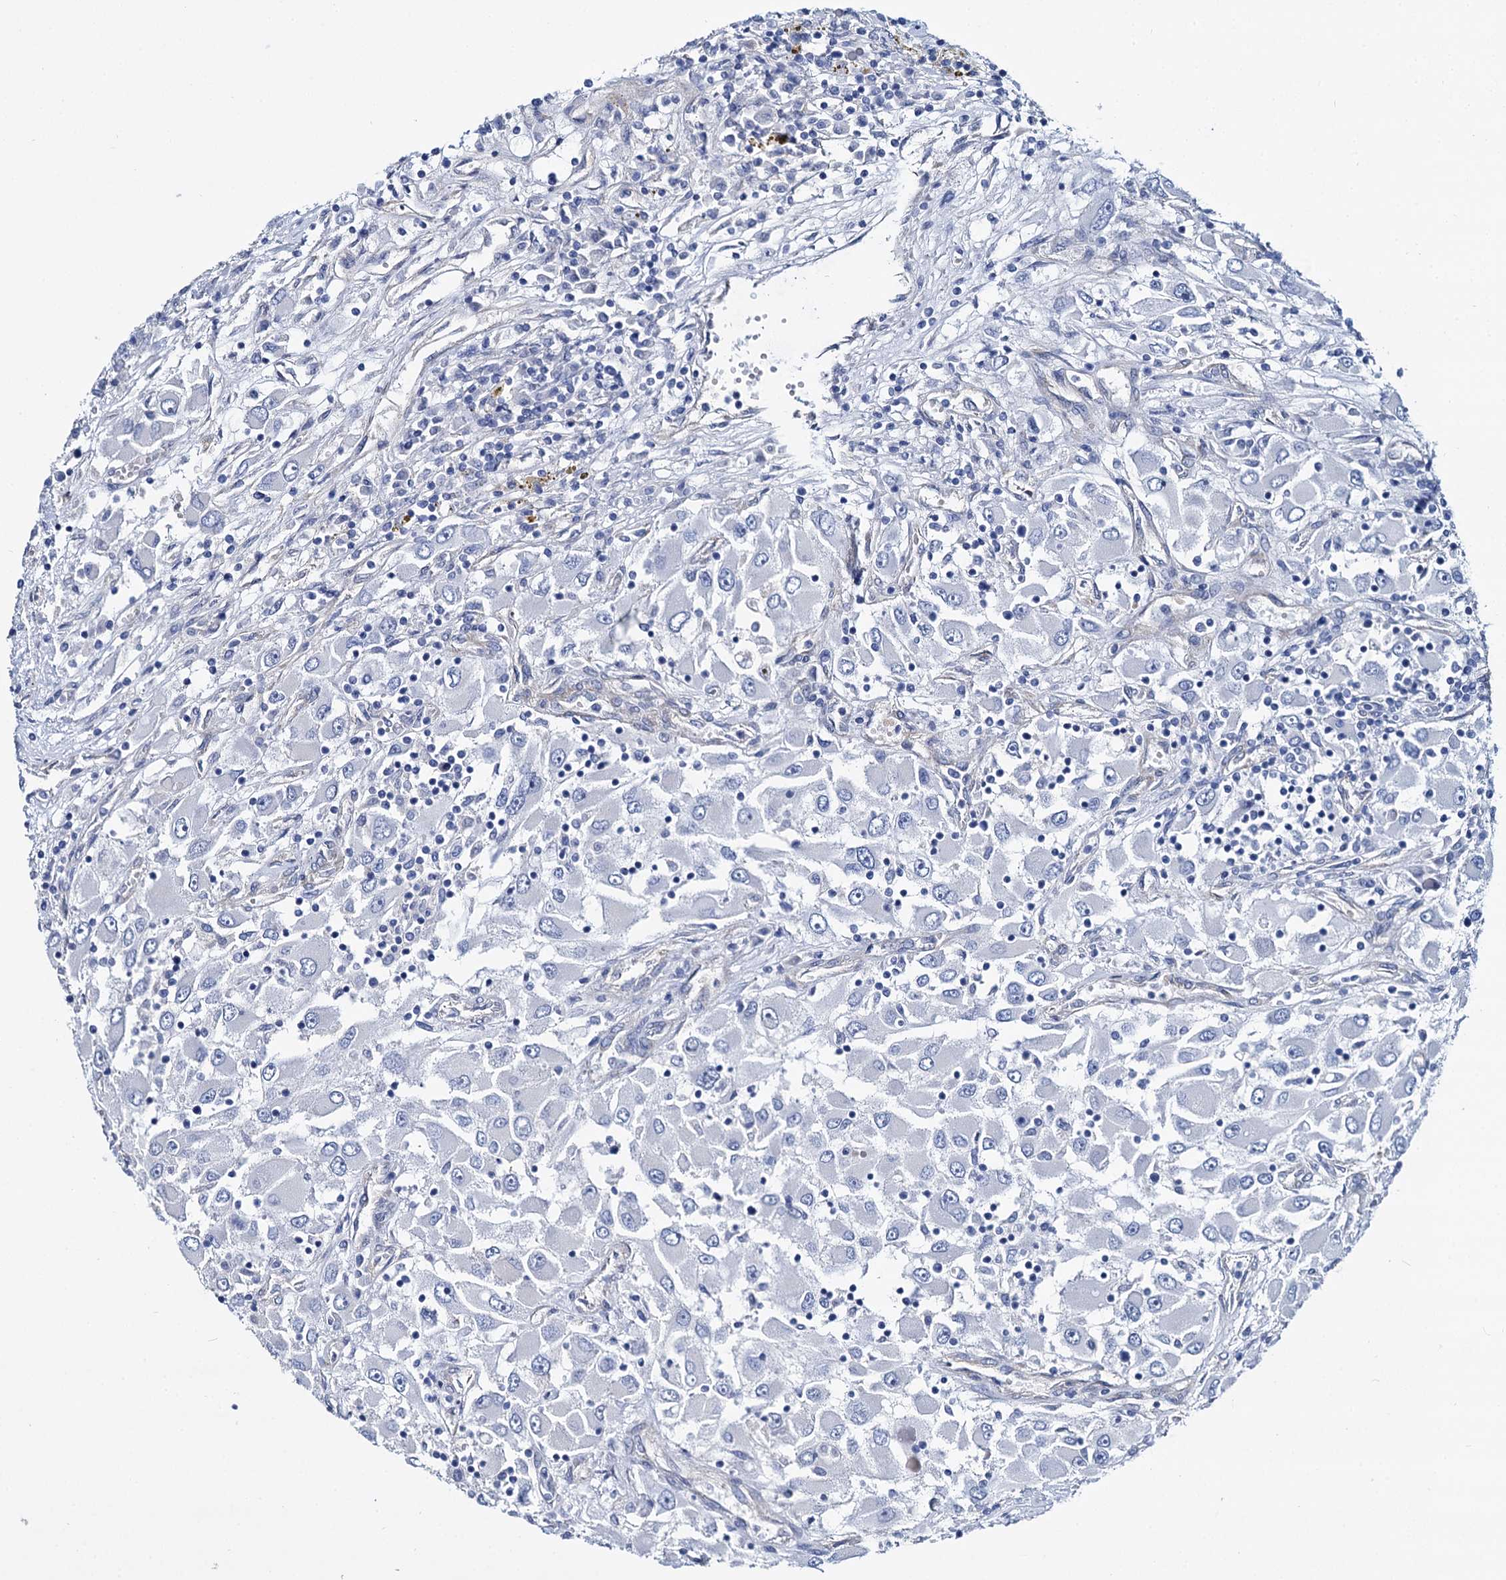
{"staining": {"intensity": "negative", "quantity": "none", "location": "none"}, "tissue": "renal cancer", "cell_type": "Tumor cells", "image_type": "cancer", "snomed": [{"axis": "morphology", "description": "Adenocarcinoma, NOS"}, {"axis": "topography", "description": "Kidney"}], "caption": "Protein analysis of renal cancer demonstrates no significant staining in tumor cells.", "gene": "STXBP1", "patient": {"sex": "female", "age": 52}}